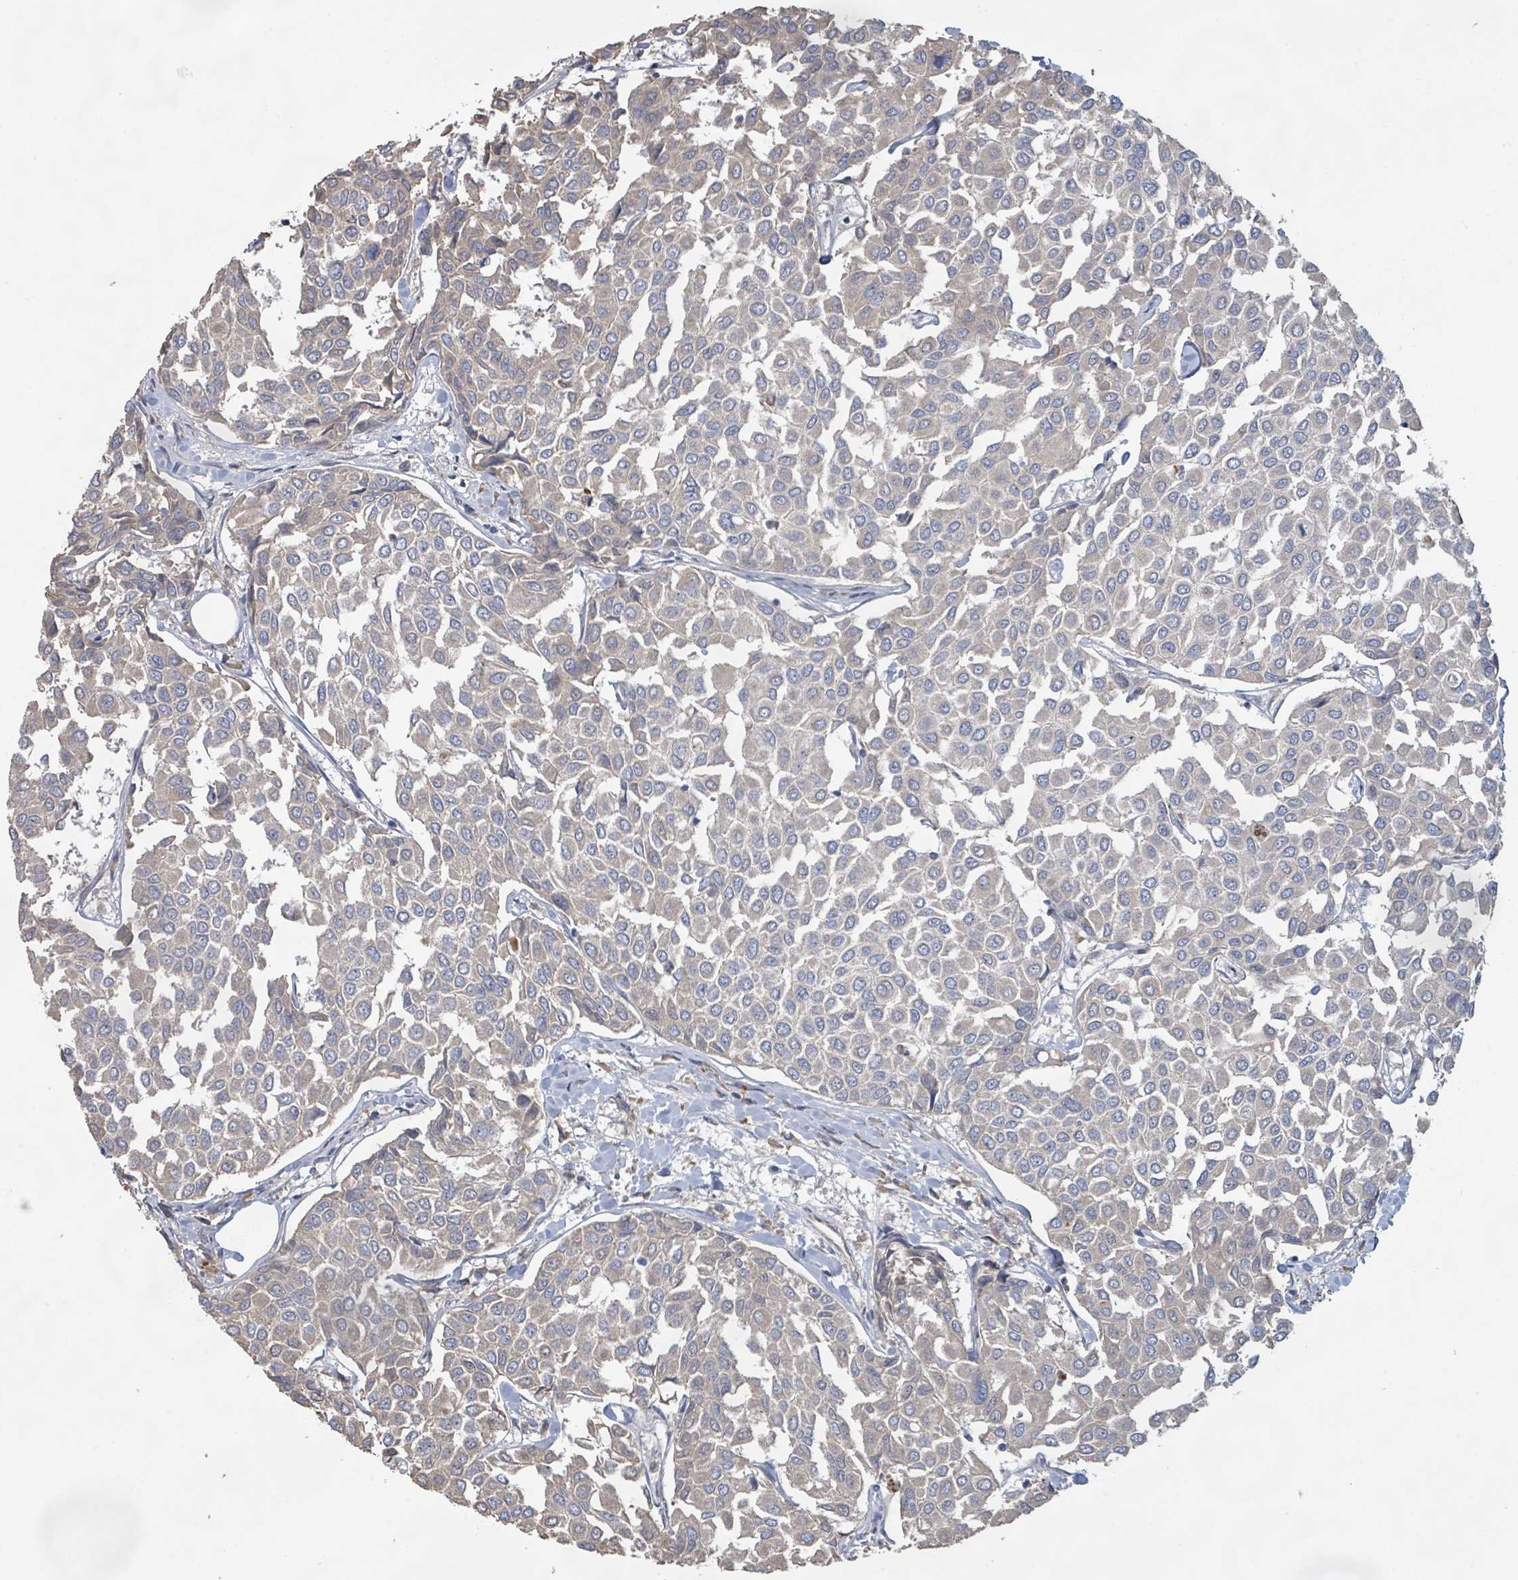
{"staining": {"intensity": "weak", "quantity": "25%-75%", "location": "cytoplasmic/membranous"}, "tissue": "breast cancer", "cell_type": "Tumor cells", "image_type": "cancer", "snomed": [{"axis": "morphology", "description": "Duct carcinoma"}, {"axis": "topography", "description": "Breast"}], "caption": "Immunohistochemistry micrograph of neoplastic tissue: breast cancer (intraductal carcinoma) stained using IHC exhibits low levels of weak protein expression localized specifically in the cytoplasmic/membranous of tumor cells, appearing as a cytoplasmic/membranous brown color.", "gene": "KCNS2", "patient": {"sex": "female", "age": 55}}